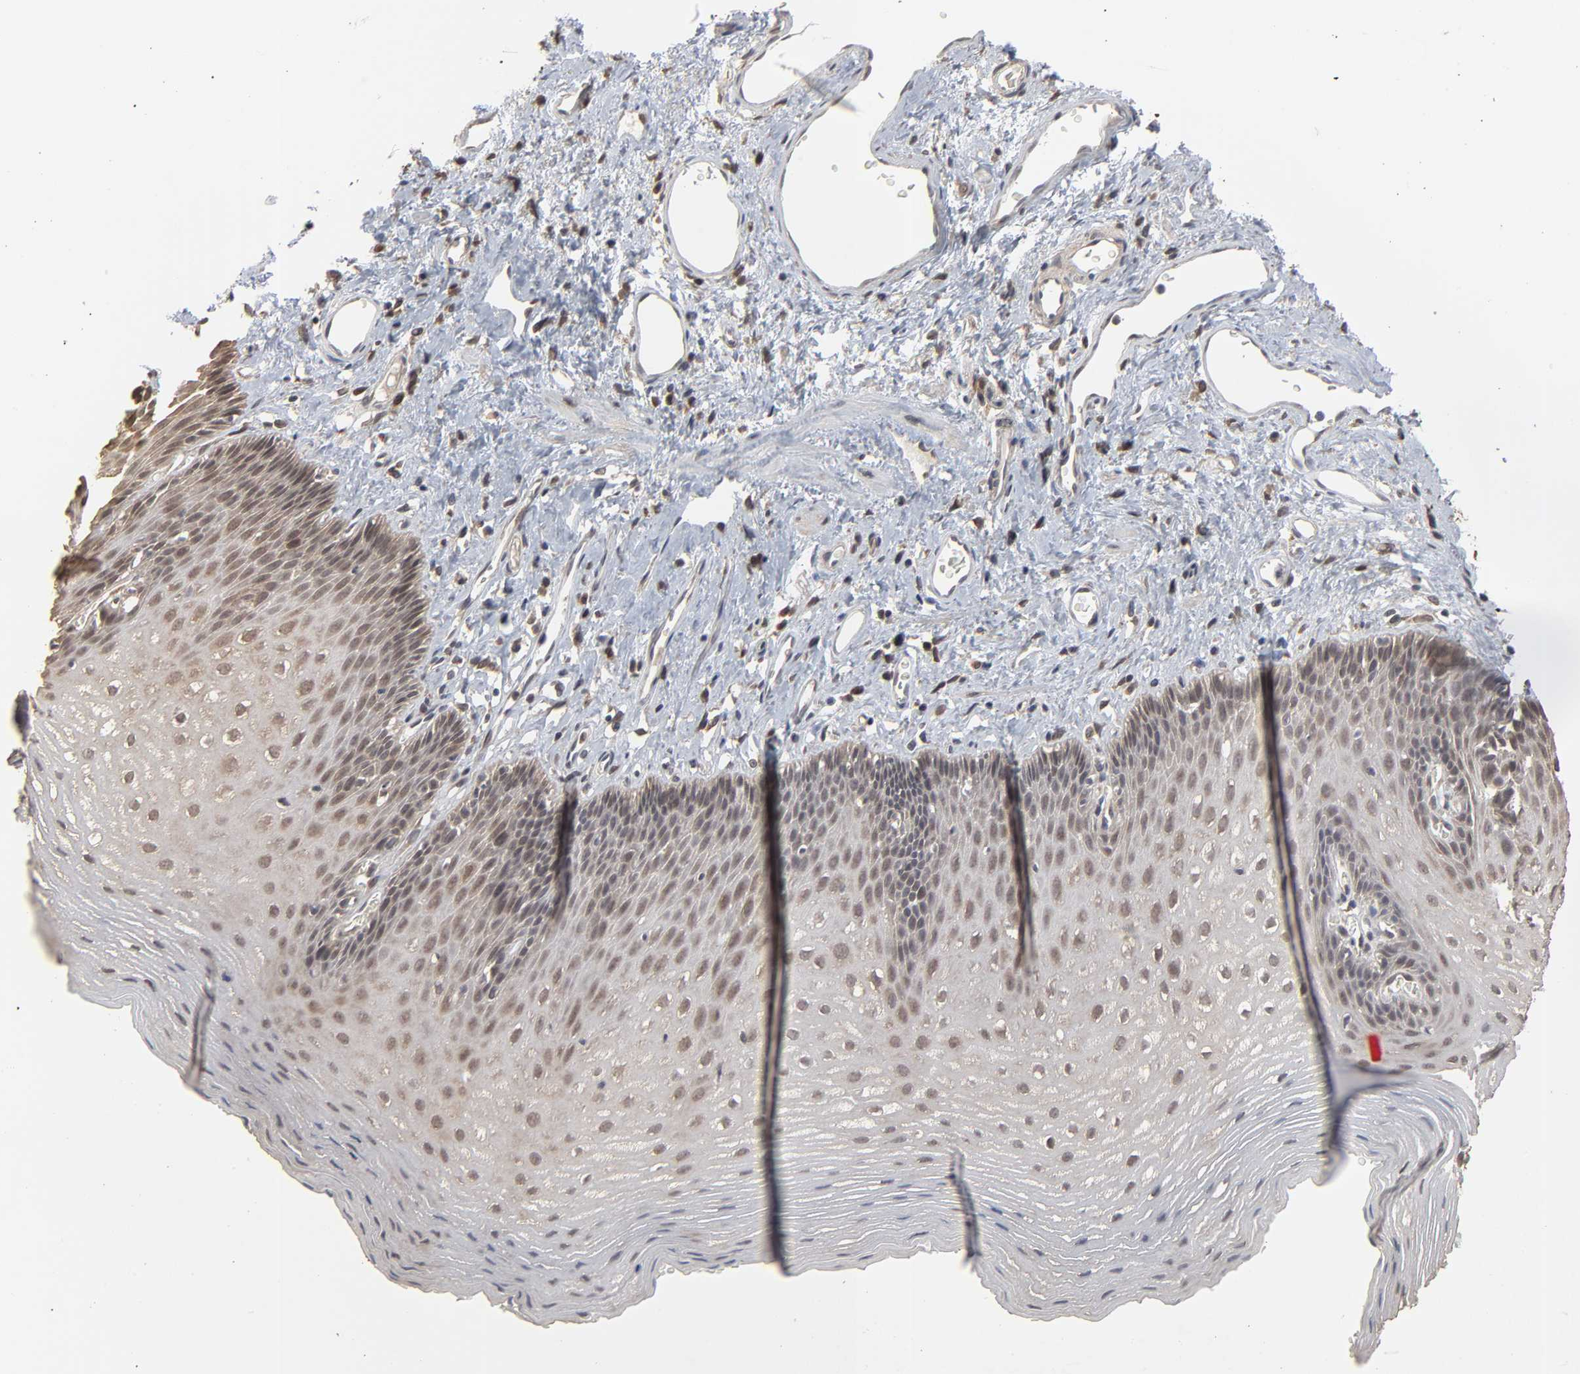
{"staining": {"intensity": "weak", "quantity": ">75%", "location": "cytoplasmic/membranous,nuclear"}, "tissue": "esophagus", "cell_type": "Squamous epithelial cells", "image_type": "normal", "snomed": [{"axis": "morphology", "description": "Normal tissue, NOS"}, {"axis": "topography", "description": "Esophagus"}], "caption": "Immunohistochemical staining of unremarkable human esophagus demonstrates low levels of weak cytoplasmic/membranous,nuclear staining in approximately >75% of squamous epithelial cells.", "gene": "SCFD1", "patient": {"sex": "female", "age": 70}}